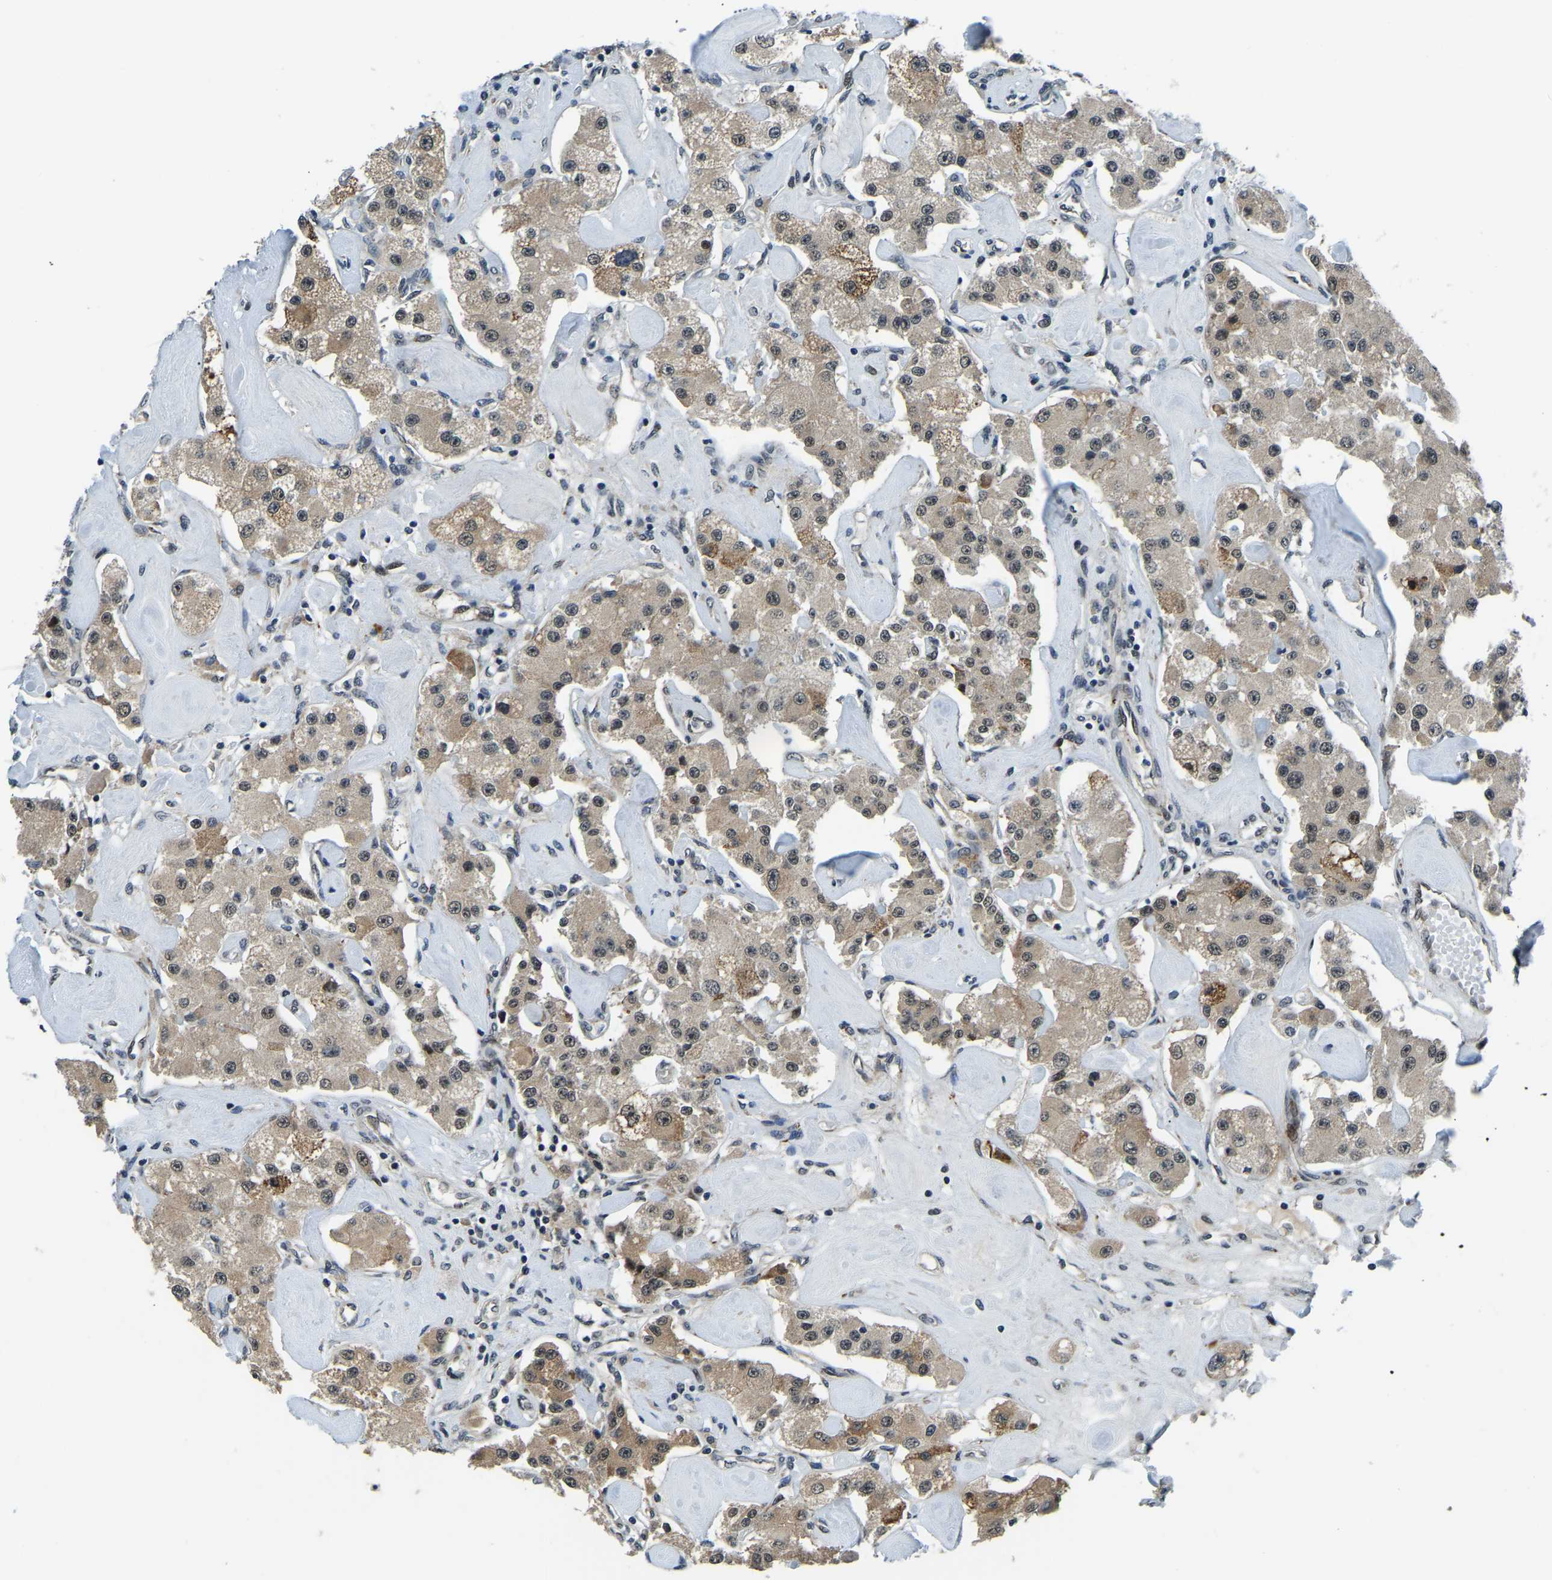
{"staining": {"intensity": "moderate", "quantity": ">75%", "location": "cytoplasmic/membranous,nuclear"}, "tissue": "carcinoid", "cell_type": "Tumor cells", "image_type": "cancer", "snomed": [{"axis": "morphology", "description": "Carcinoid, malignant, NOS"}, {"axis": "topography", "description": "Pancreas"}], "caption": "Malignant carcinoid tissue reveals moderate cytoplasmic/membranous and nuclear expression in approximately >75% of tumor cells, visualized by immunohistochemistry.", "gene": "ING2", "patient": {"sex": "male", "age": 41}}